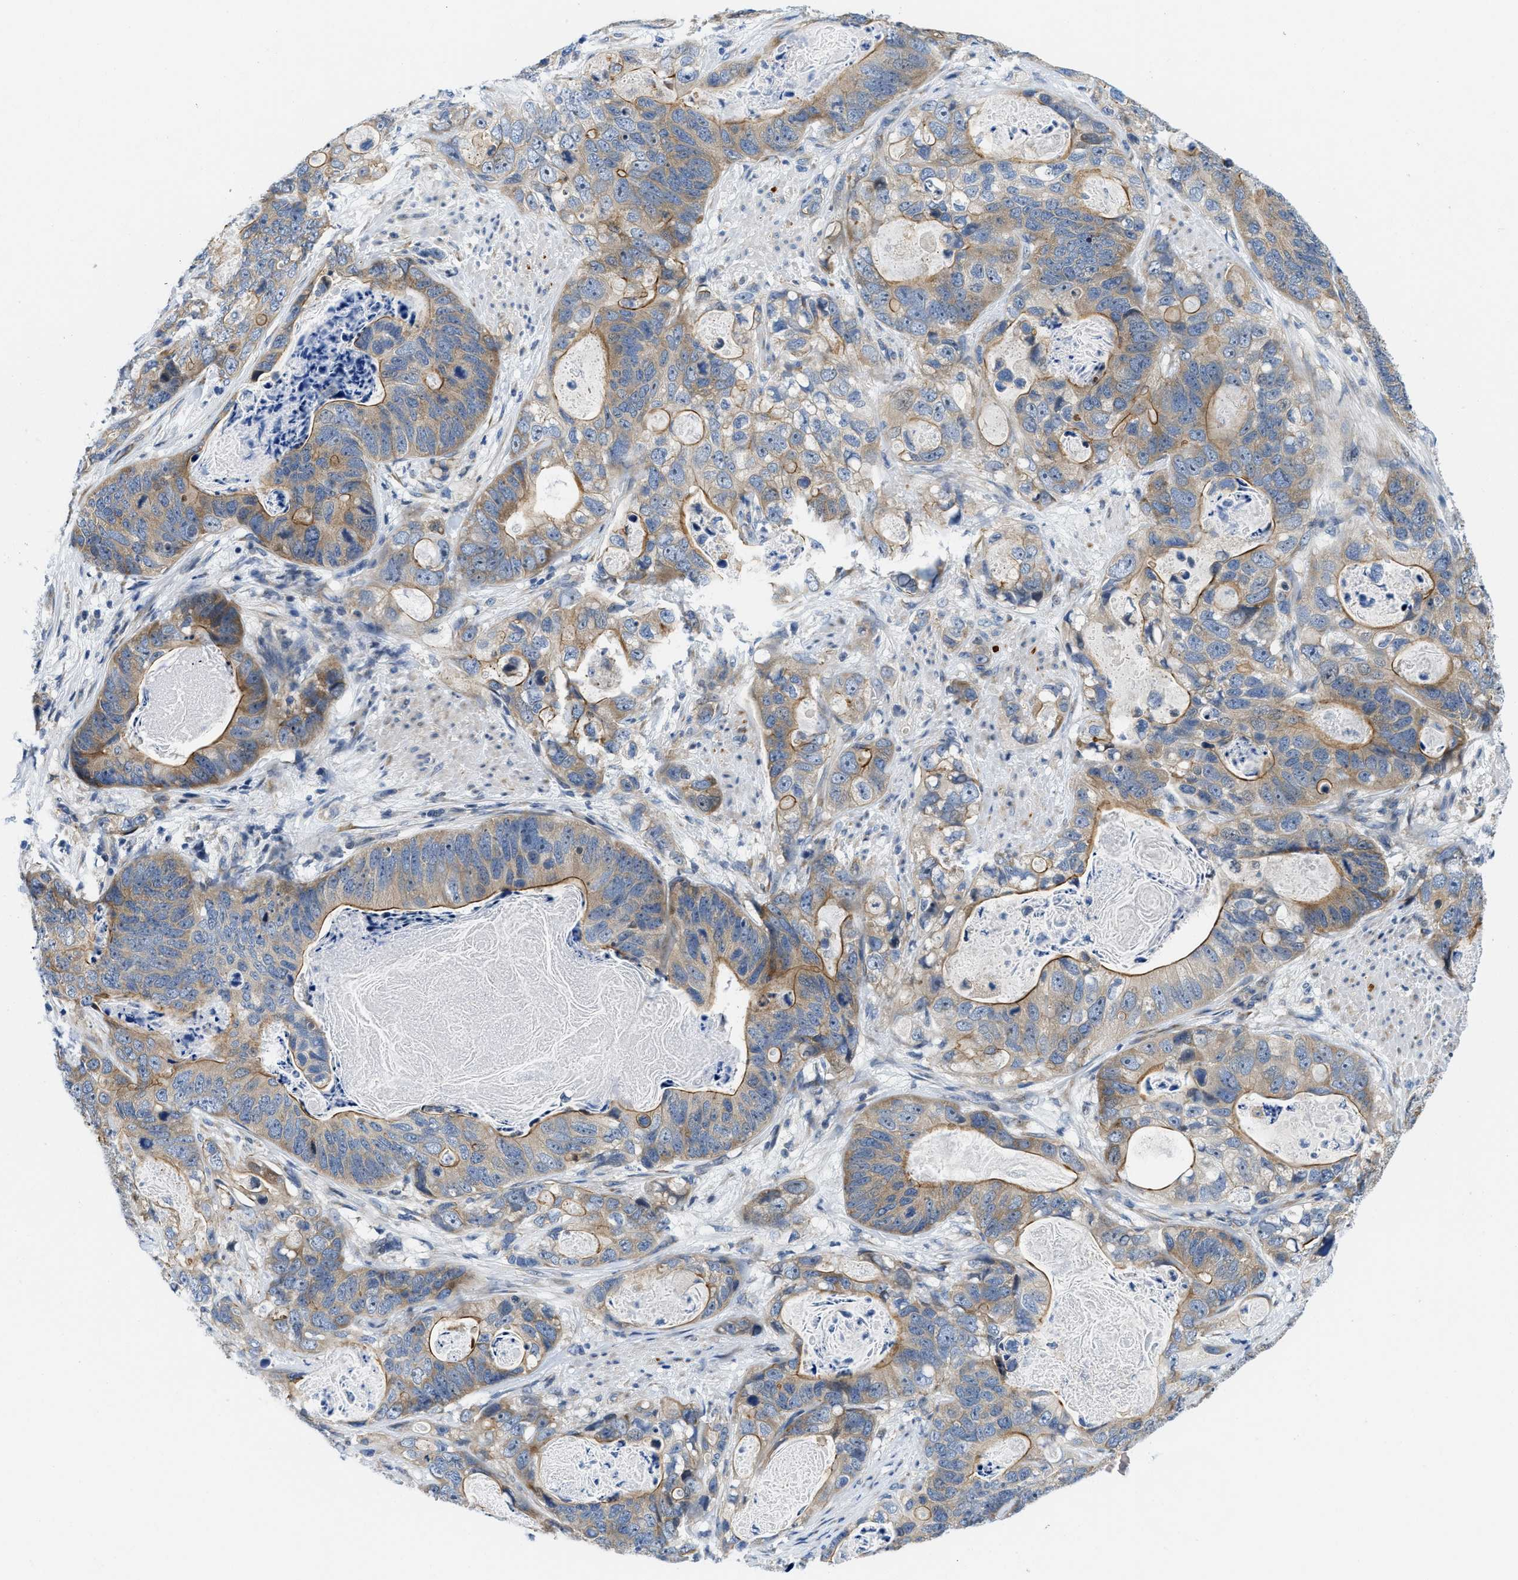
{"staining": {"intensity": "moderate", "quantity": "25%-75%", "location": "cytoplasmic/membranous"}, "tissue": "stomach cancer", "cell_type": "Tumor cells", "image_type": "cancer", "snomed": [{"axis": "morphology", "description": "Adenocarcinoma, NOS"}, {"axis": "topography", "description": "Stomach"}], "caption": "The image shows staining of stomach cancer (adenocarcinoma), revealing moderate cytoplasmic/membranous protein positivity (brown color) within tumor cells.", "gene": "IKBKE", "patient": {"sex": "female", "age": 89}}